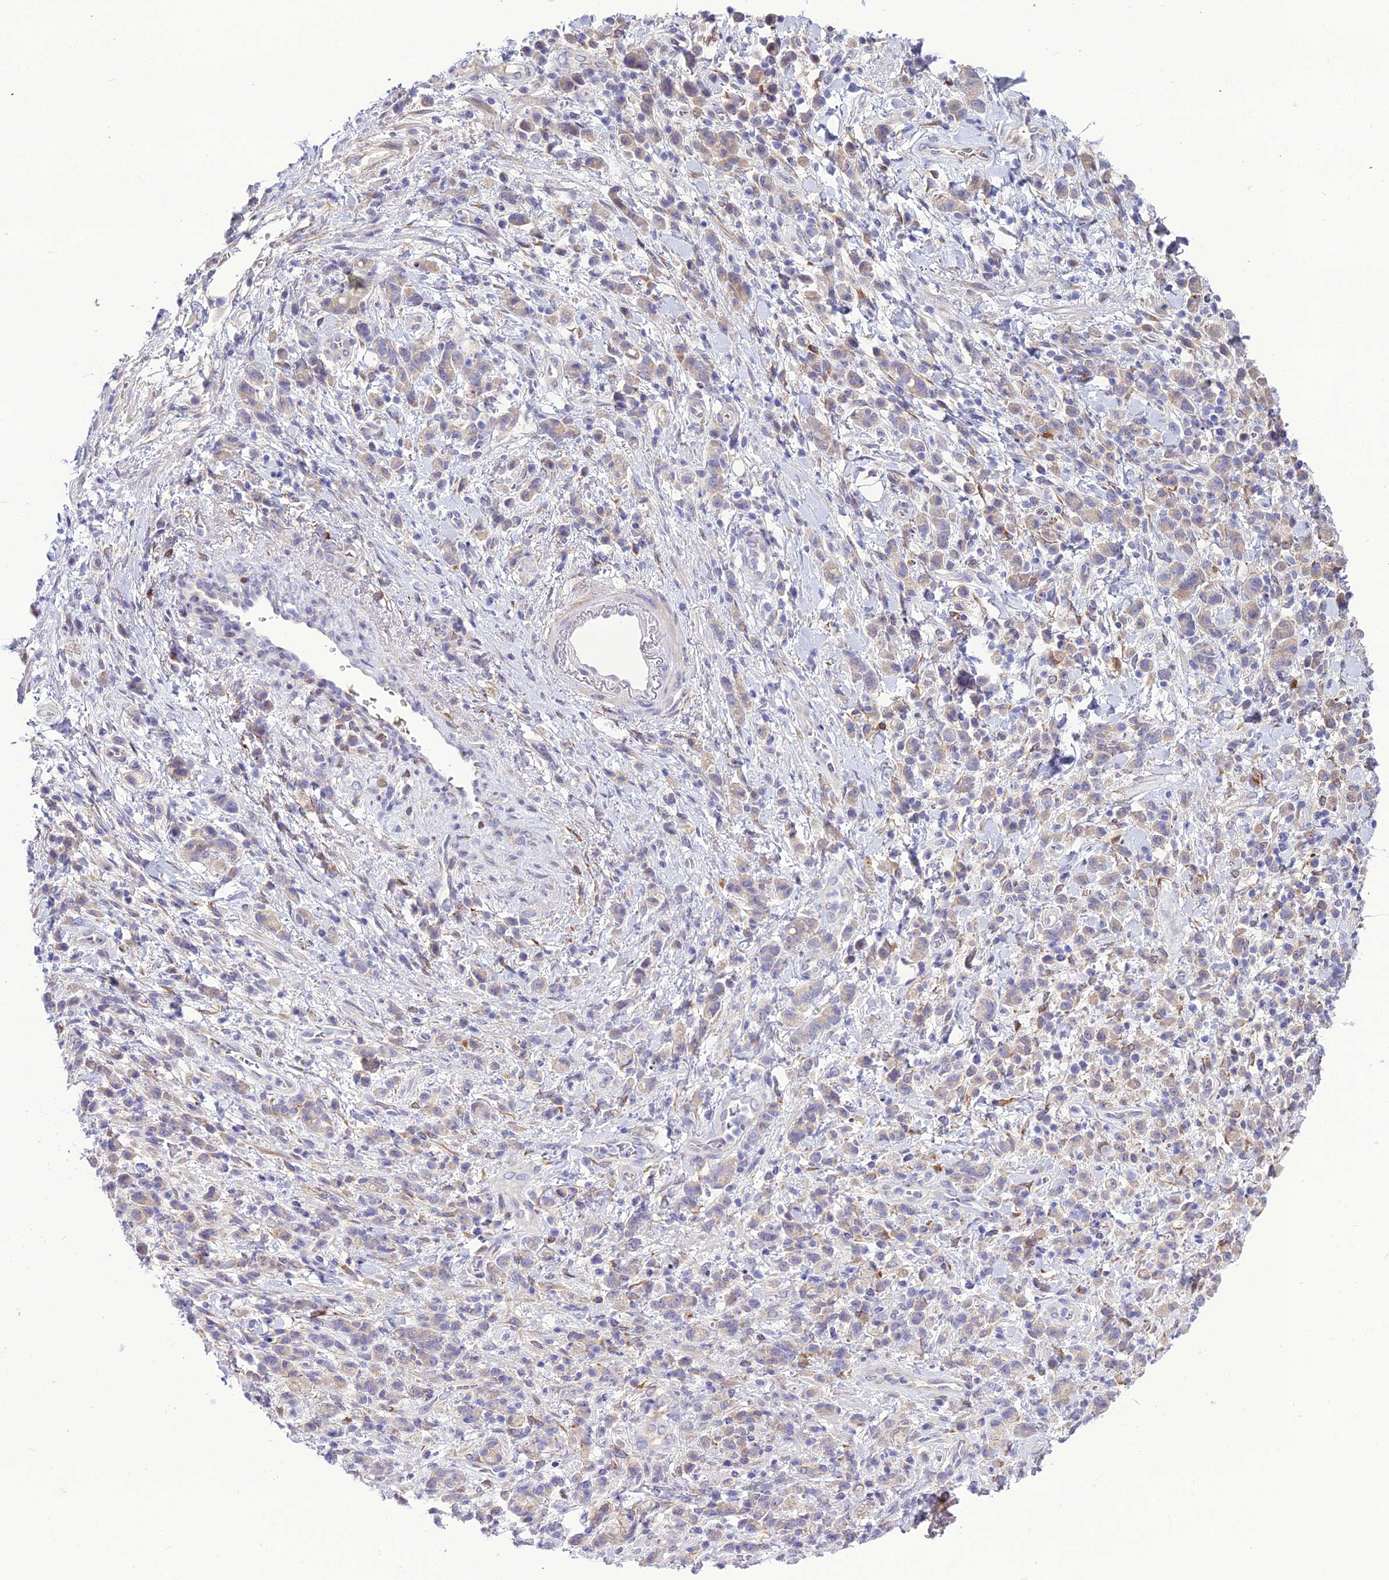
{"staining": {"intensity": "weak", "quantity": "<25%", "location": "cytoplasmic/membranous"}, "tissue": "stomach cancer", "cell_type": "Tumor cells", "image_type": "cancer", "snomed": [{"axis": "morphology", "description": "Adenocarcinoma, NOS"}, {"axis": "topography", "description": "Stomach"}], "caption": "This is an immunohistochemistry photomicrograph of human stomach cancer (adenocarcinoma). There is no staining in tumor cells.", "gene": "MB21D2", "patient": {"sex": "male", "age": 77}}